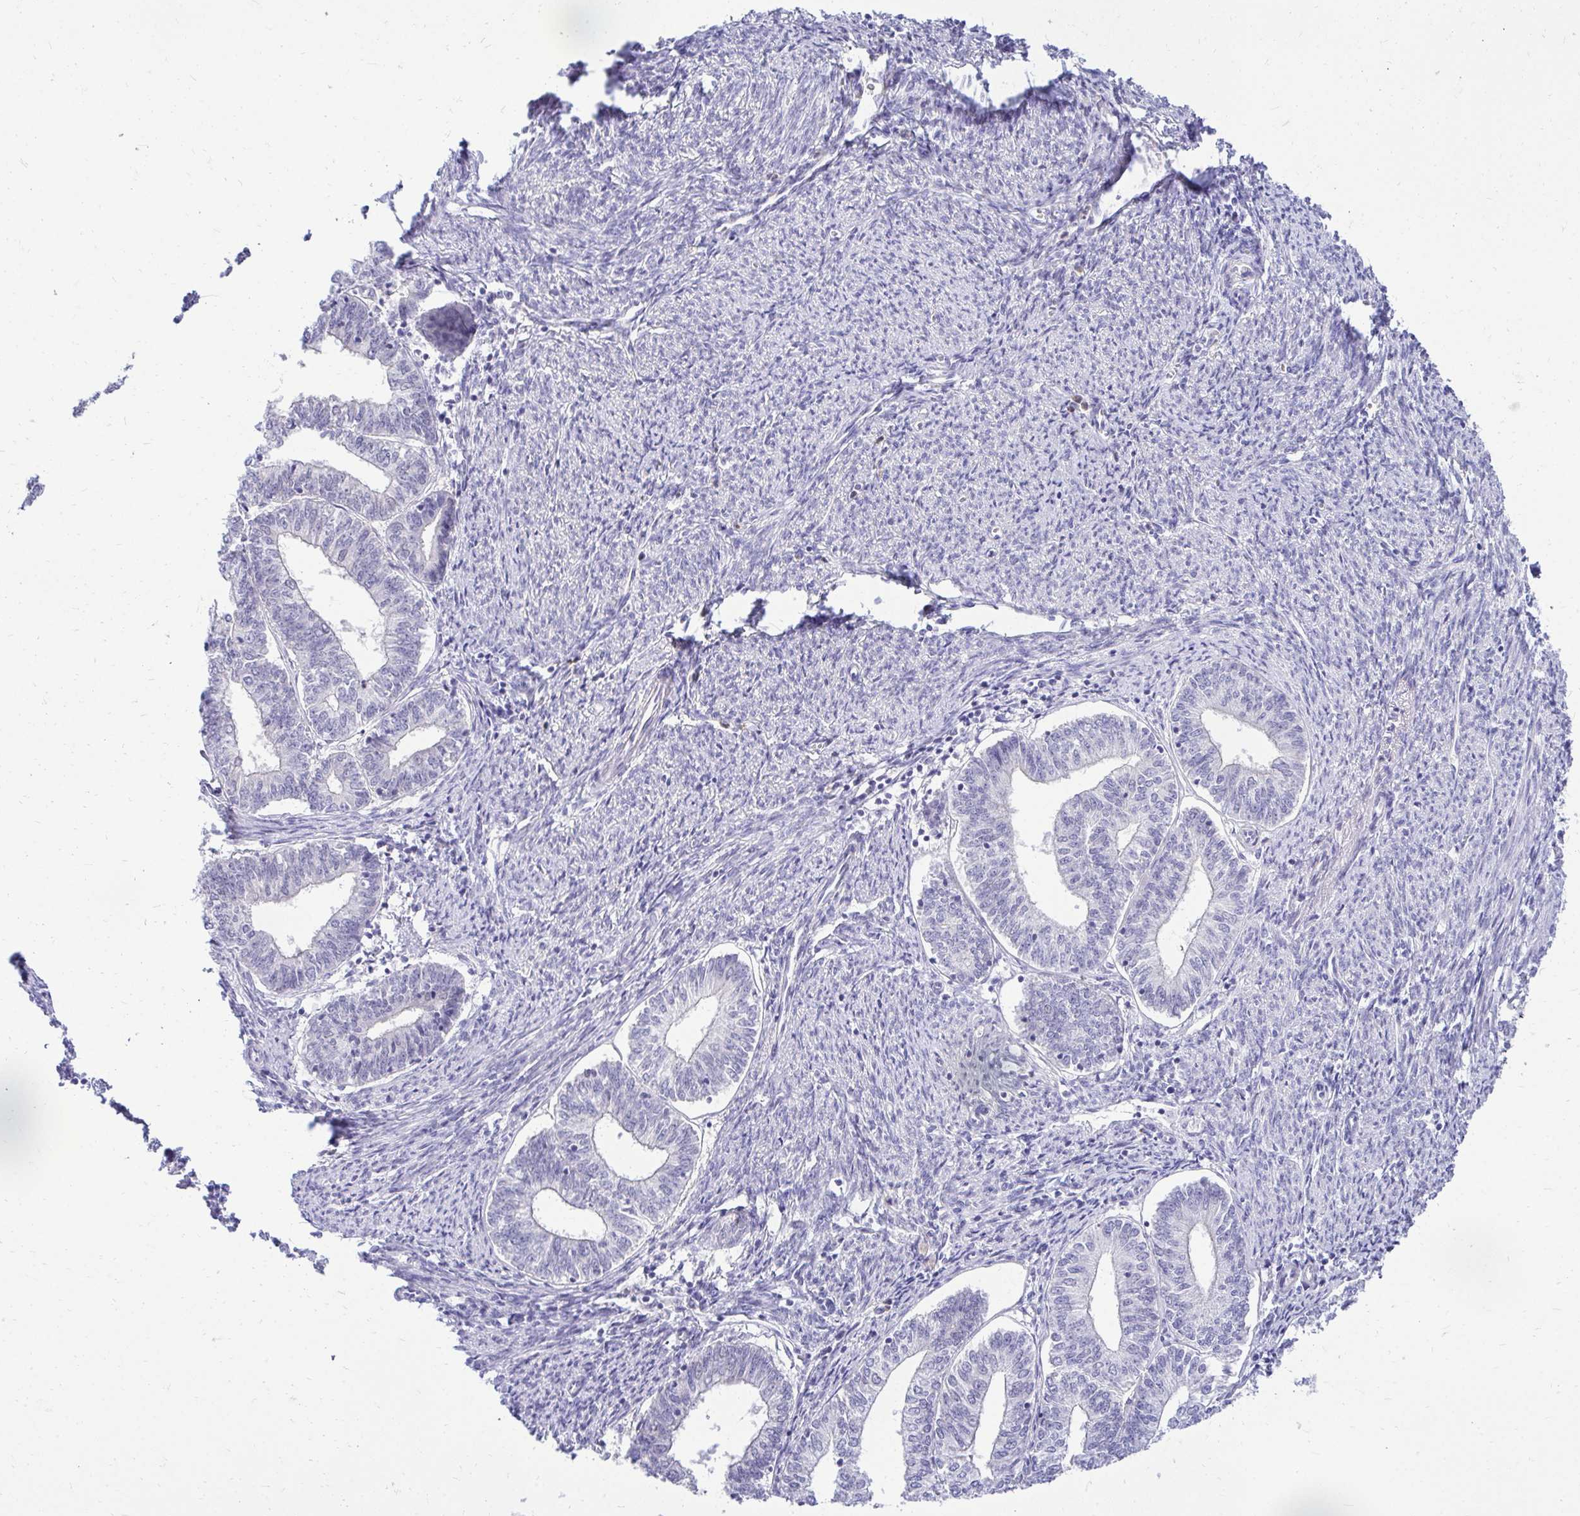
{"staining": {"intensity": "negative", "quantity": "none", "location": "none"}, "tissue": "endometrial cancer", "cell_type": "Tumor cells", "image_type": "cancer", "snomed": [{"axis": "morphology", "description": "Adenocarcinoma, NOS"}, {"axis": "topography", "description": "Endometrium"}], "caption": "Immunohistochemistry (IHC) micrograph of endometrial cancer (adenocarcinoma) stained for a protein (brown), which reveals no expression in tumor cells.", "gene": "ZSWIM9", "patient": {"sex": "female", "age": 61}}